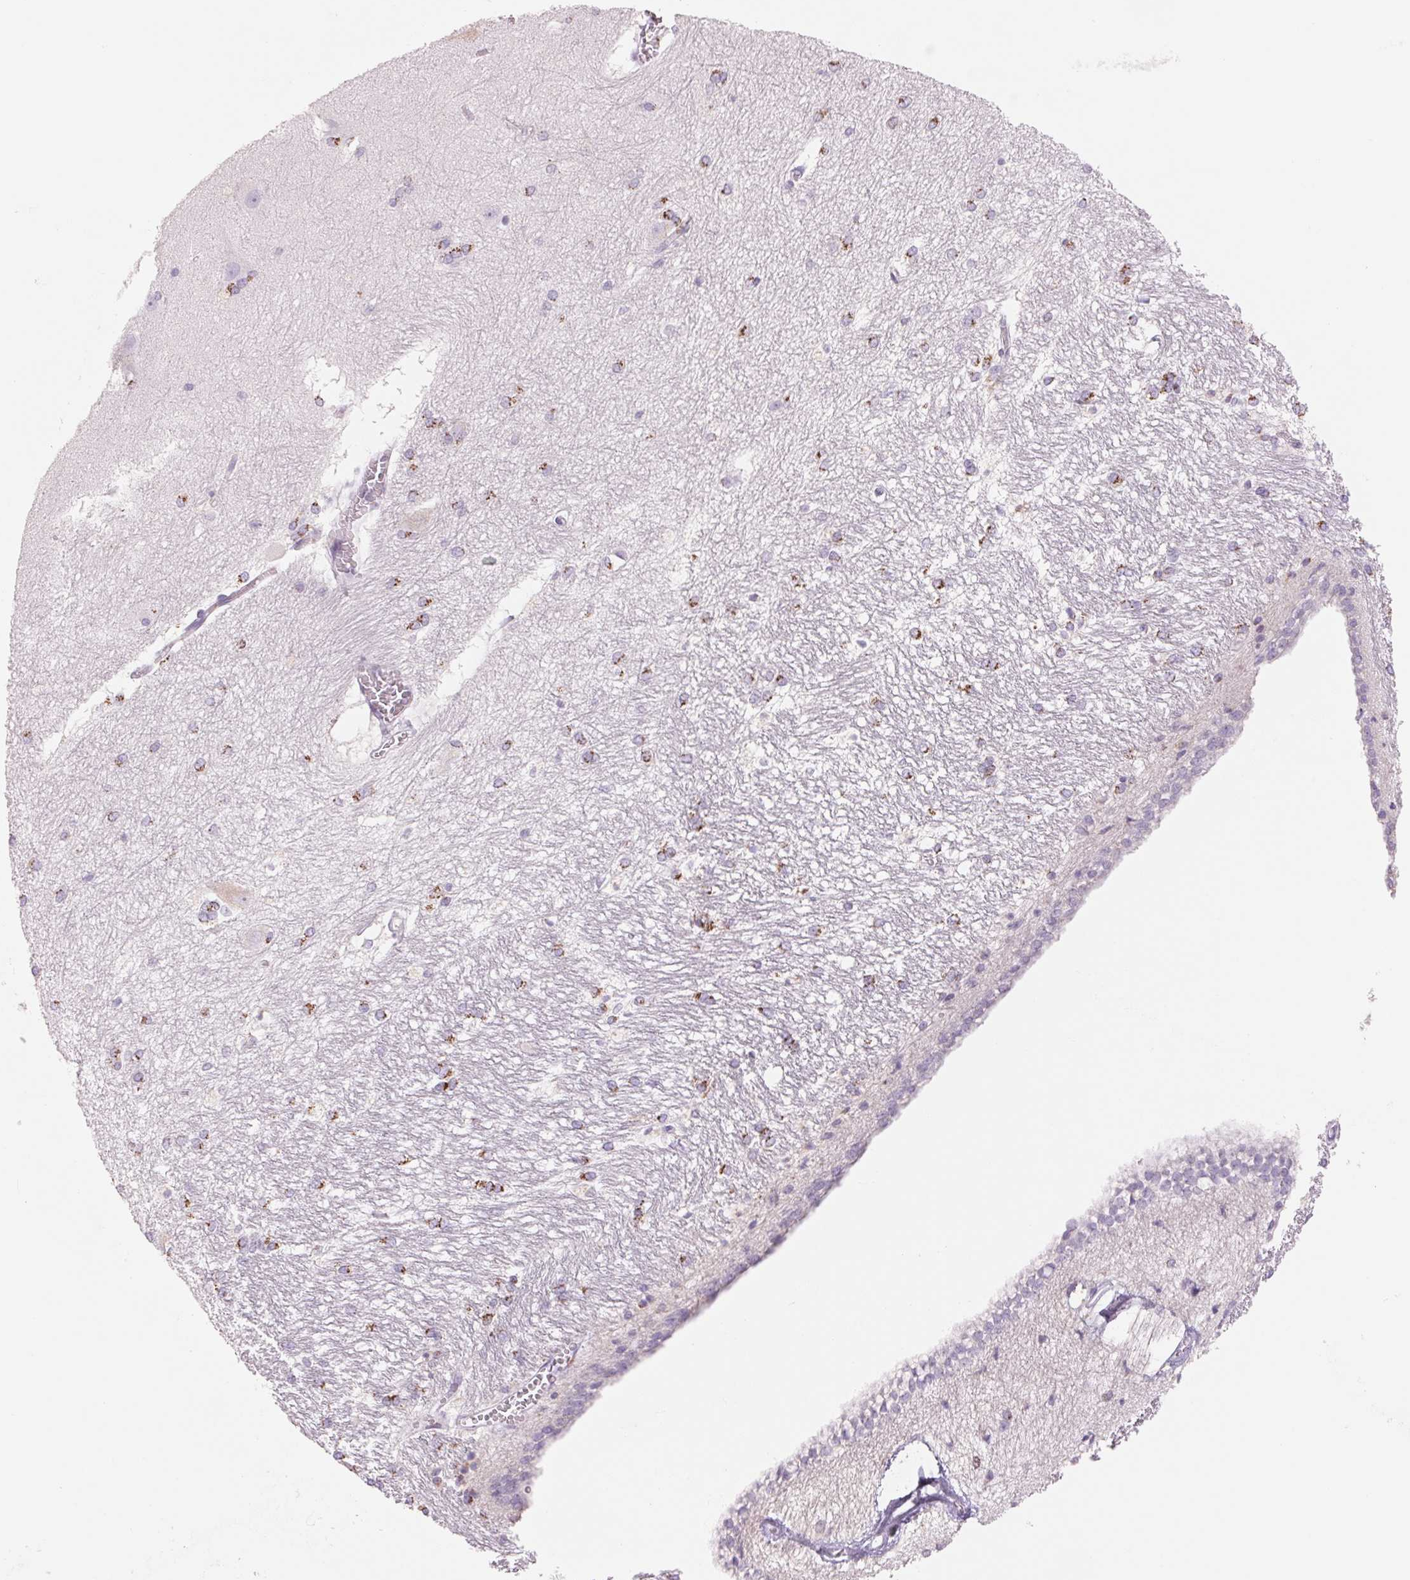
{"staining": {"intensity": "strong", "quantity": "25%-75%", "location": "cytoplasmic/membranous"}, "tissue": "hippocampus", "cell_type": "Glial cells", "image_type": "normal", "snomed": [{"axis": "morphology", "description": "Normal tissue, NOS"}, {"axis": "topography", "description": "Cerebral cortex"}, {"axis": "topography", "description": "Hippocampus"}], "caption": "Human hippocampus stained with a brown dye reveals strong cytoplasmic/membranous positive positivity in approximately 25%-75% of glial cells.", "gene": "GALNT7", "patient": {"sex": "female", "age": 19}}